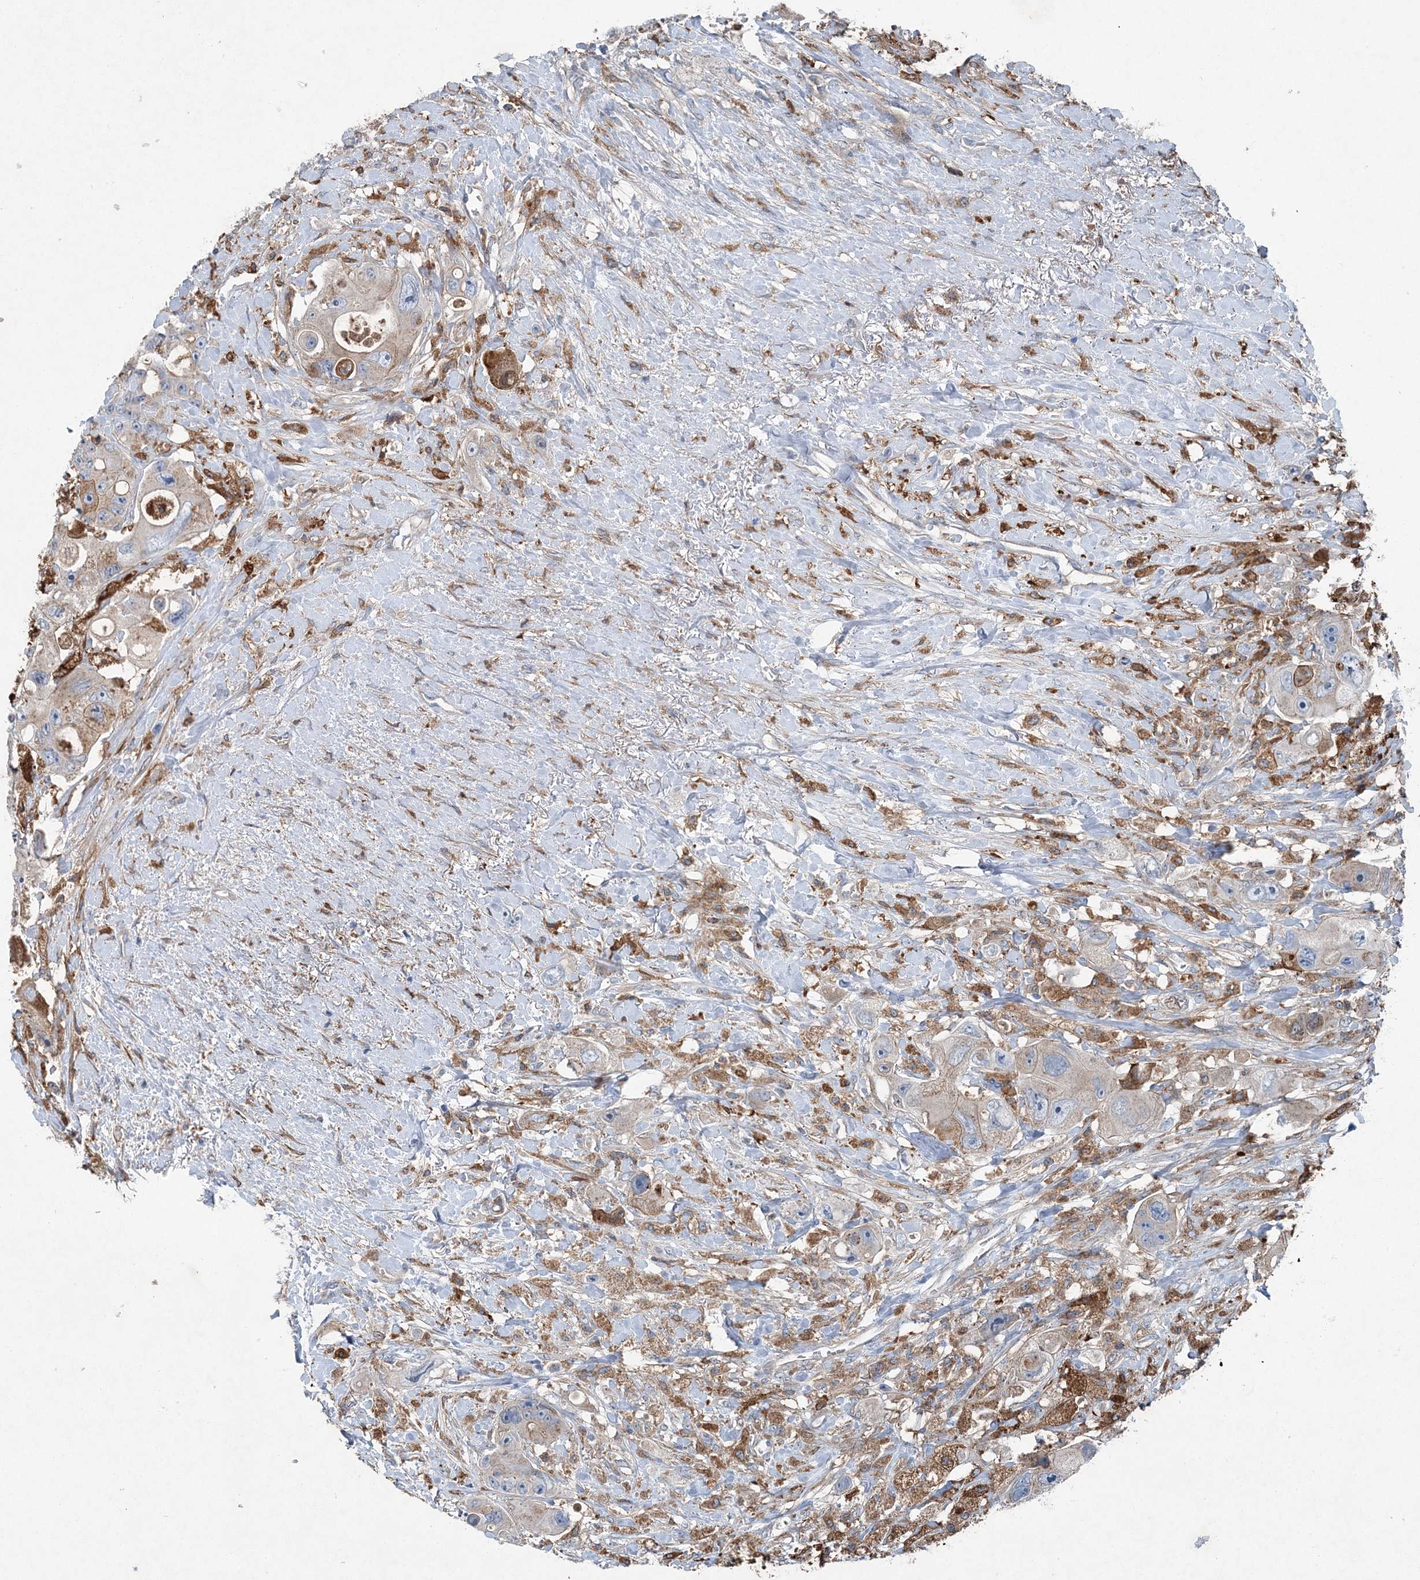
{"staining": {"intensity": "weak", "quantity": "<25%", "location": "cytoplasmic/membranous"}, "tissue": "colorectal cancer", "cell_type": "Tumor cells", "image_type": "cancer", "snomed": [{"axis": "morphology", "description": "Adenocarcinoma, NOS"}, {"axis": "topography", "description": "Colon"}], "caption": "Histopathology image shows no protein staining in tumor cells of colorectal cancer (adenocarcinoma) tissue. (DAB immunohistochemistry, high magnification).", "gene": "SPOPL", "patient": {"sex": "female", "age": 46}}